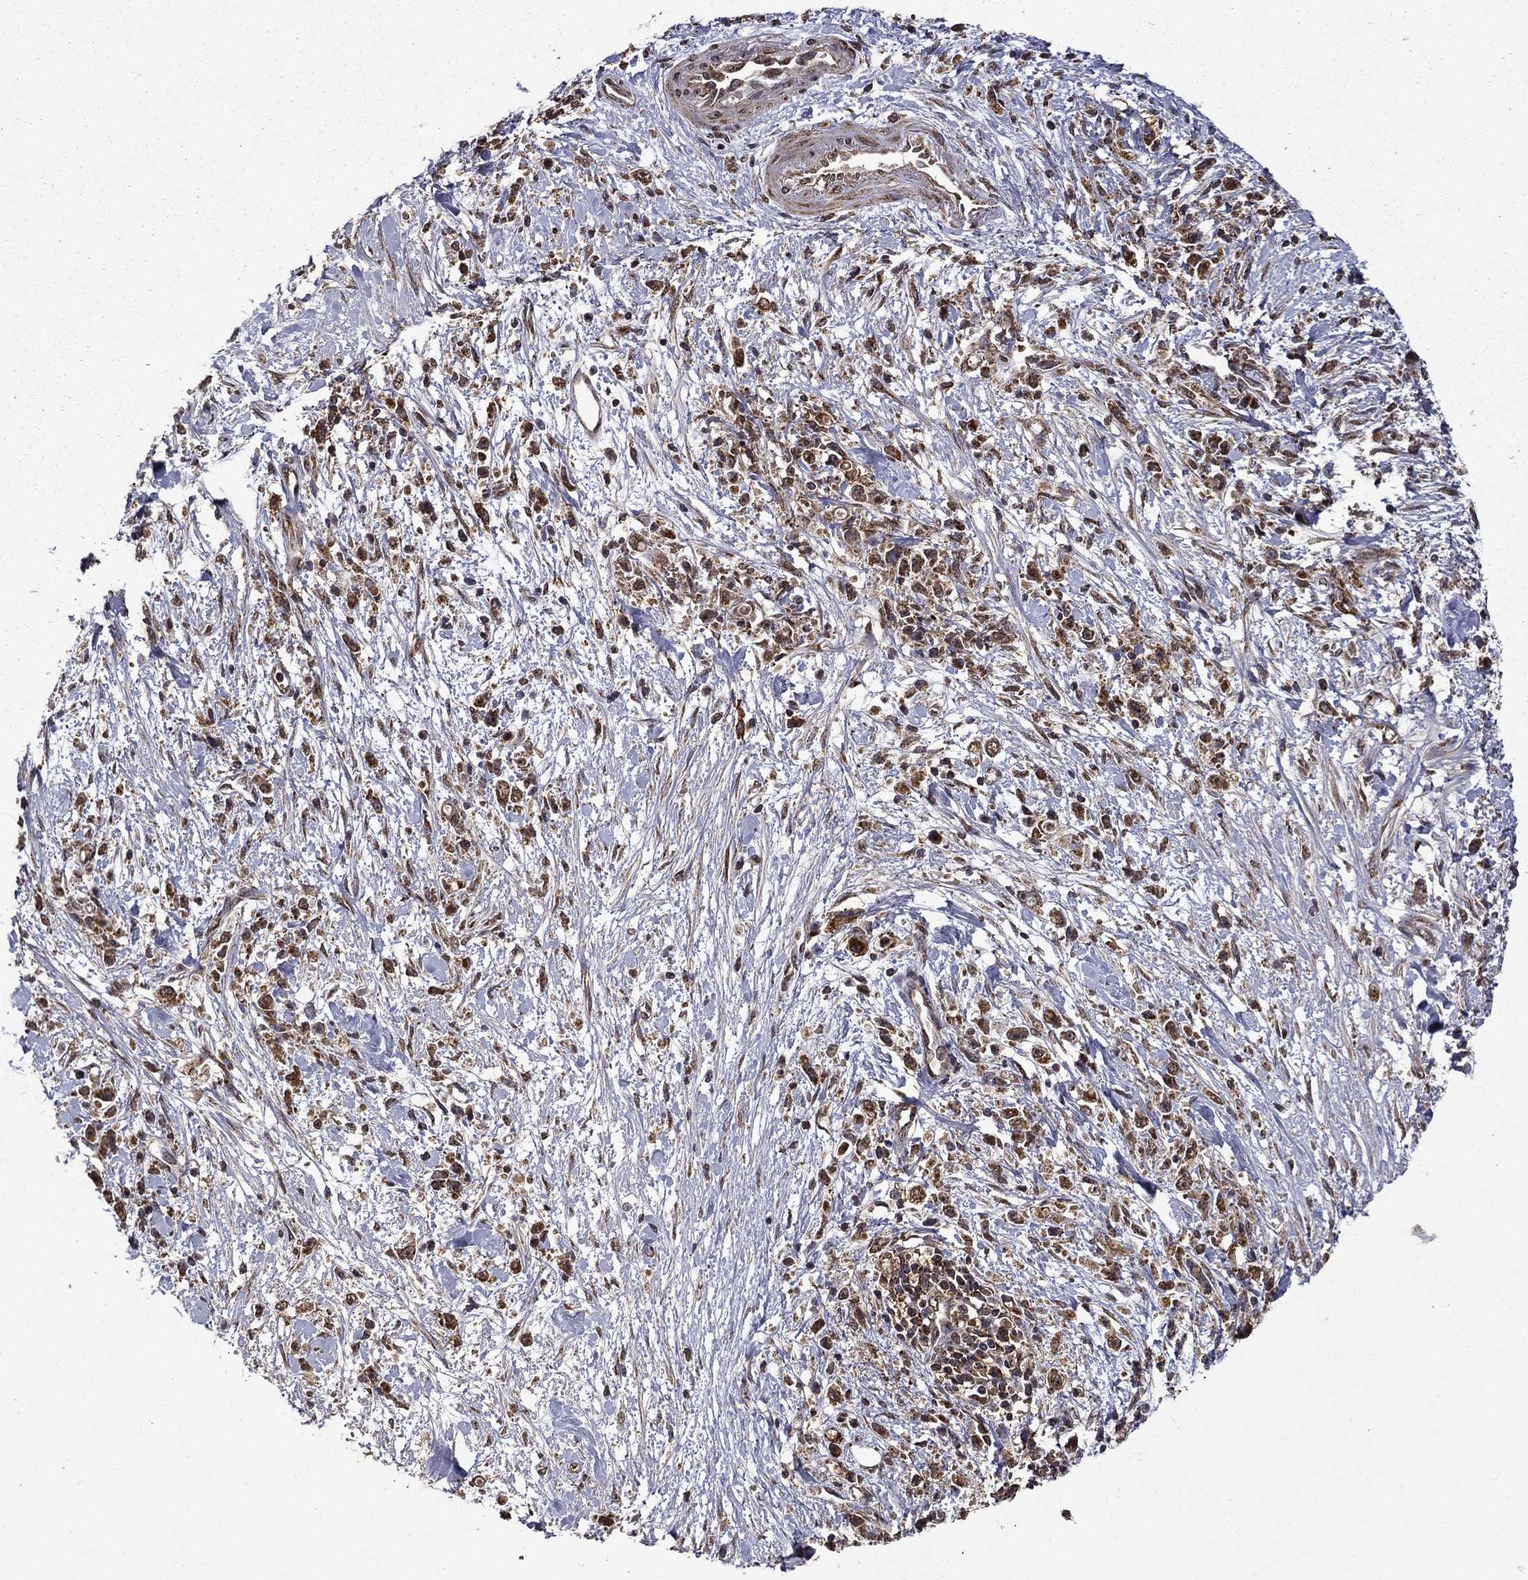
{"staining": {"intensity": "strong", "quantity": ">75%", "location": "cytoplasmic/membranous"}, "tissue": "stomach cancer", "cell_type": "Tumor cells", "image_type": "cancer", "snomed": [{"axis": "morphology", "description": "Adenocarcinoma, NOS"}, {"axis": "topography", "description": "Stomach"}], "caption": "Protein expression analysis of stomach cancer reveals strong cytoplasmic/membranous staining in approximately >75% of tumor cells.", "gene": "ITM2B", "patient": {"sex": "female", "age": 59}}